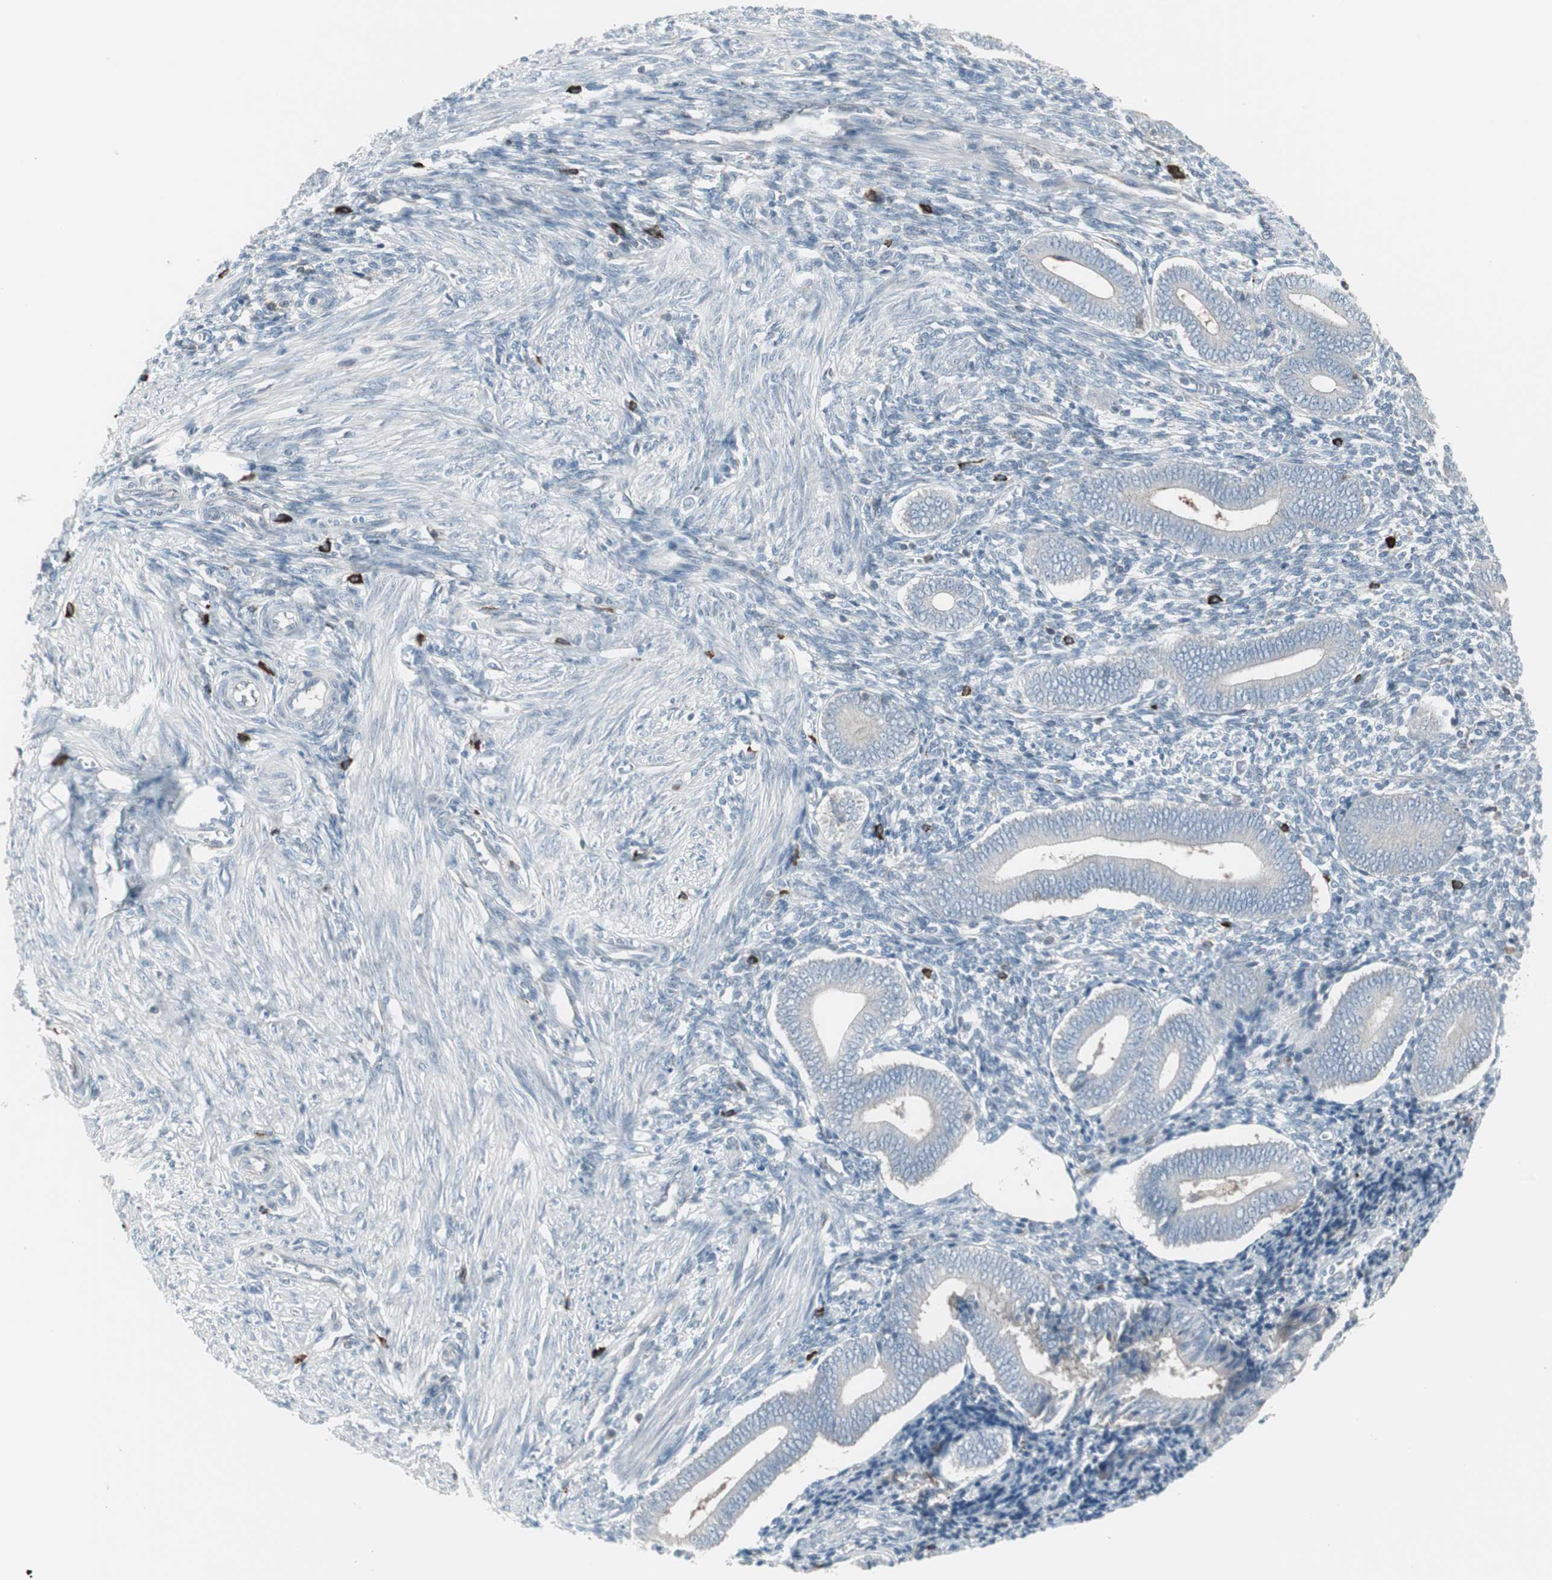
{"staining": {"intensity": "weak", "quantity": "25%-75%", "location": "cytoplasmic/membranous"}, "tissue": "endometrium", "cell_type": "Cells in endometrial stroma", "image_type": "normal", "snomed": [{"axis": "morphology", "description": "Normal tissue, NOS"}, {"axis": "topography", "description": "Uterus"}, {"axis": "topography", "description": "Endometrium"}], "caption": "The immunohistochemical stain highlights weak cytoplasmic/membranous staining in cells in endometrial stroma of normal endometrium.", "gene": "ZSCAN32", "patient": {"sex": "female", "age": 33}}